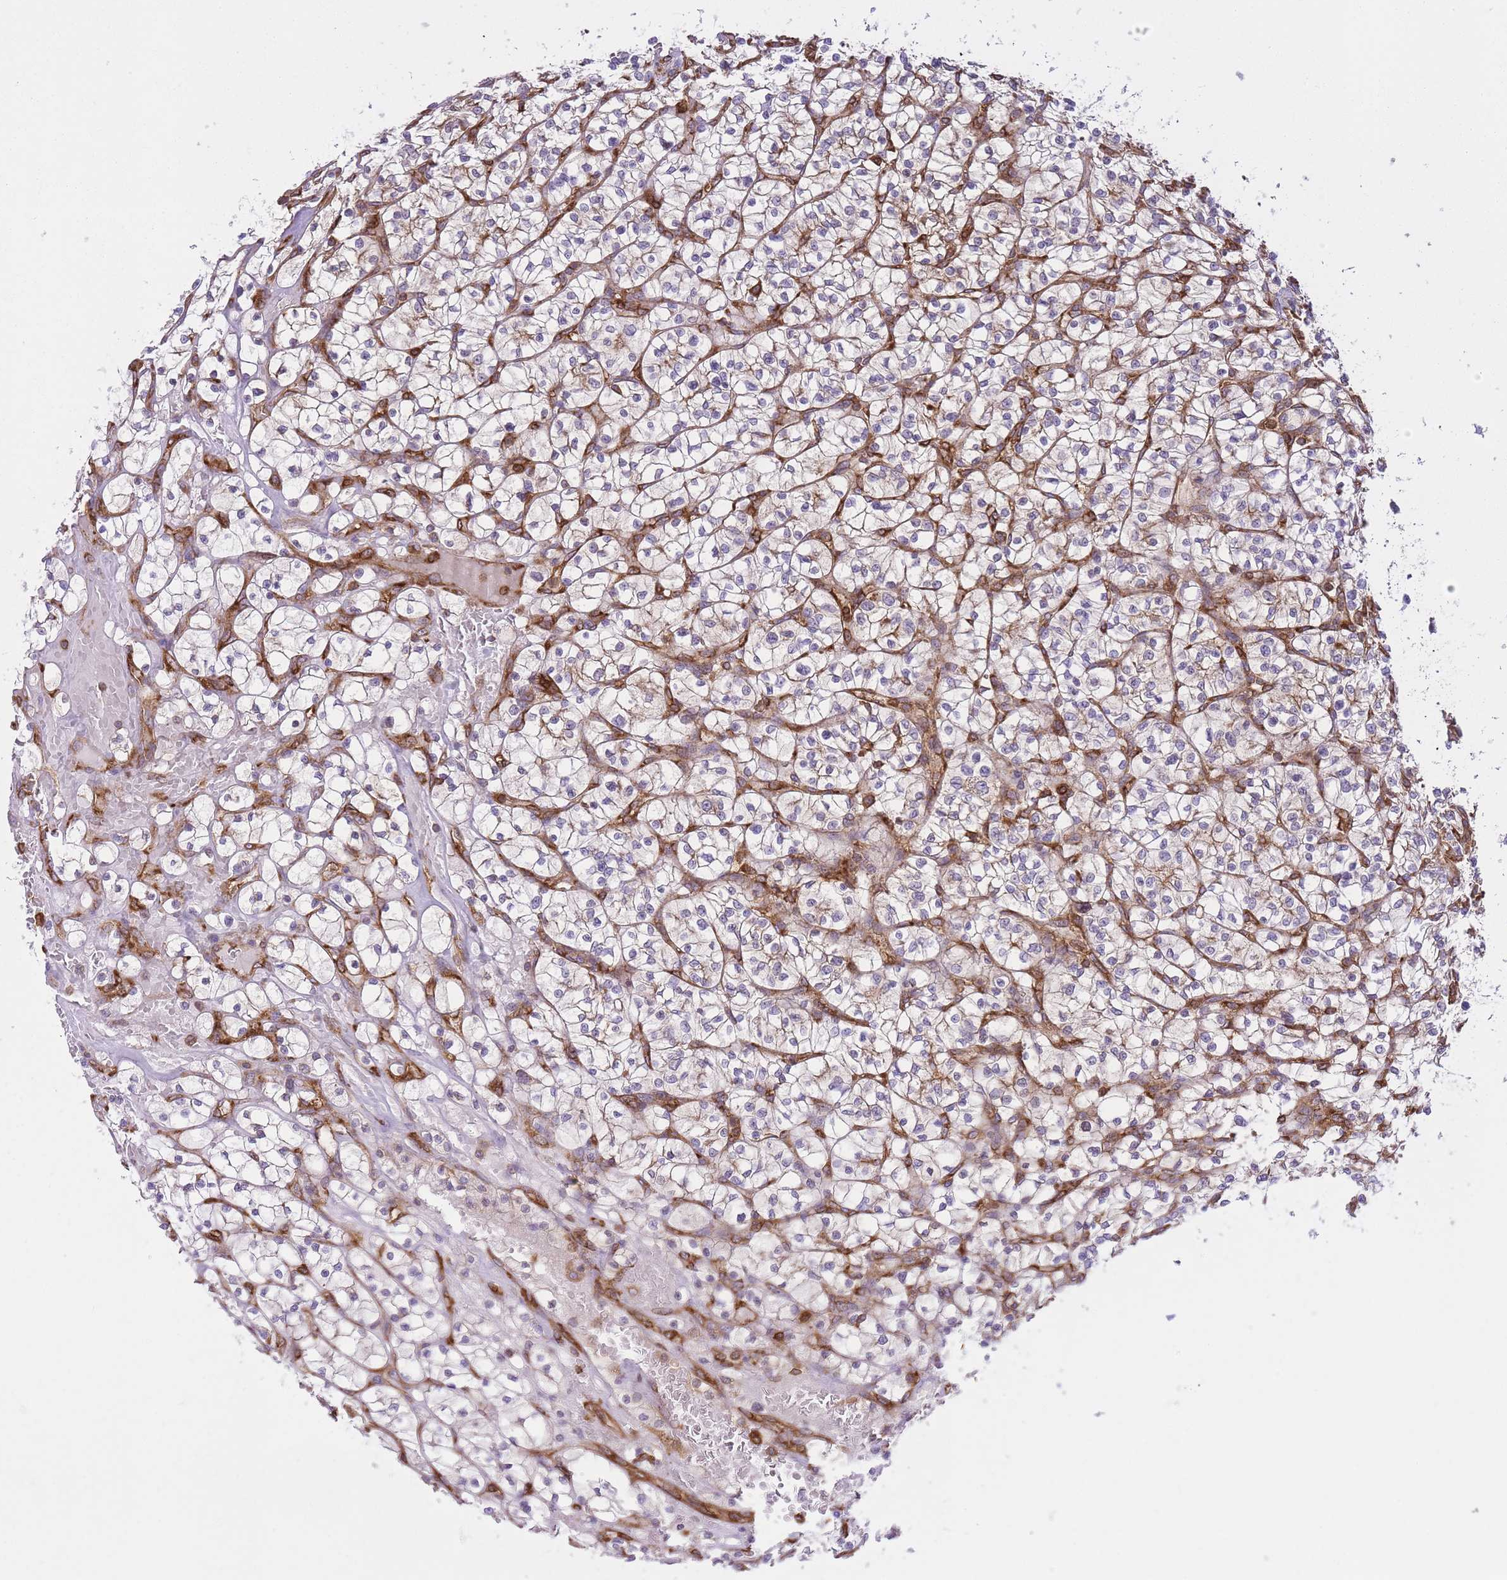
{"staining": {"intensity": "negative", "quantity": "none", "location": "none"}, "tissue": "renal cancer", "cell_type": "Tumor cells", "image_type": "cancer", "snomed": [{"axis": "morphology", "description": "Adenocarcinoma, NOS"}, {"axis": "topography", "description": "Kidney"}], "caption": "This micrograph is of renal cancer (adenocarcinoma) stained with IHC to label a protein in brown with the nuclei are counter-stained blue. There is no positivity in tumor cells.", "gene": "MSN", "patient": {"sex": "female", "age": 64}}